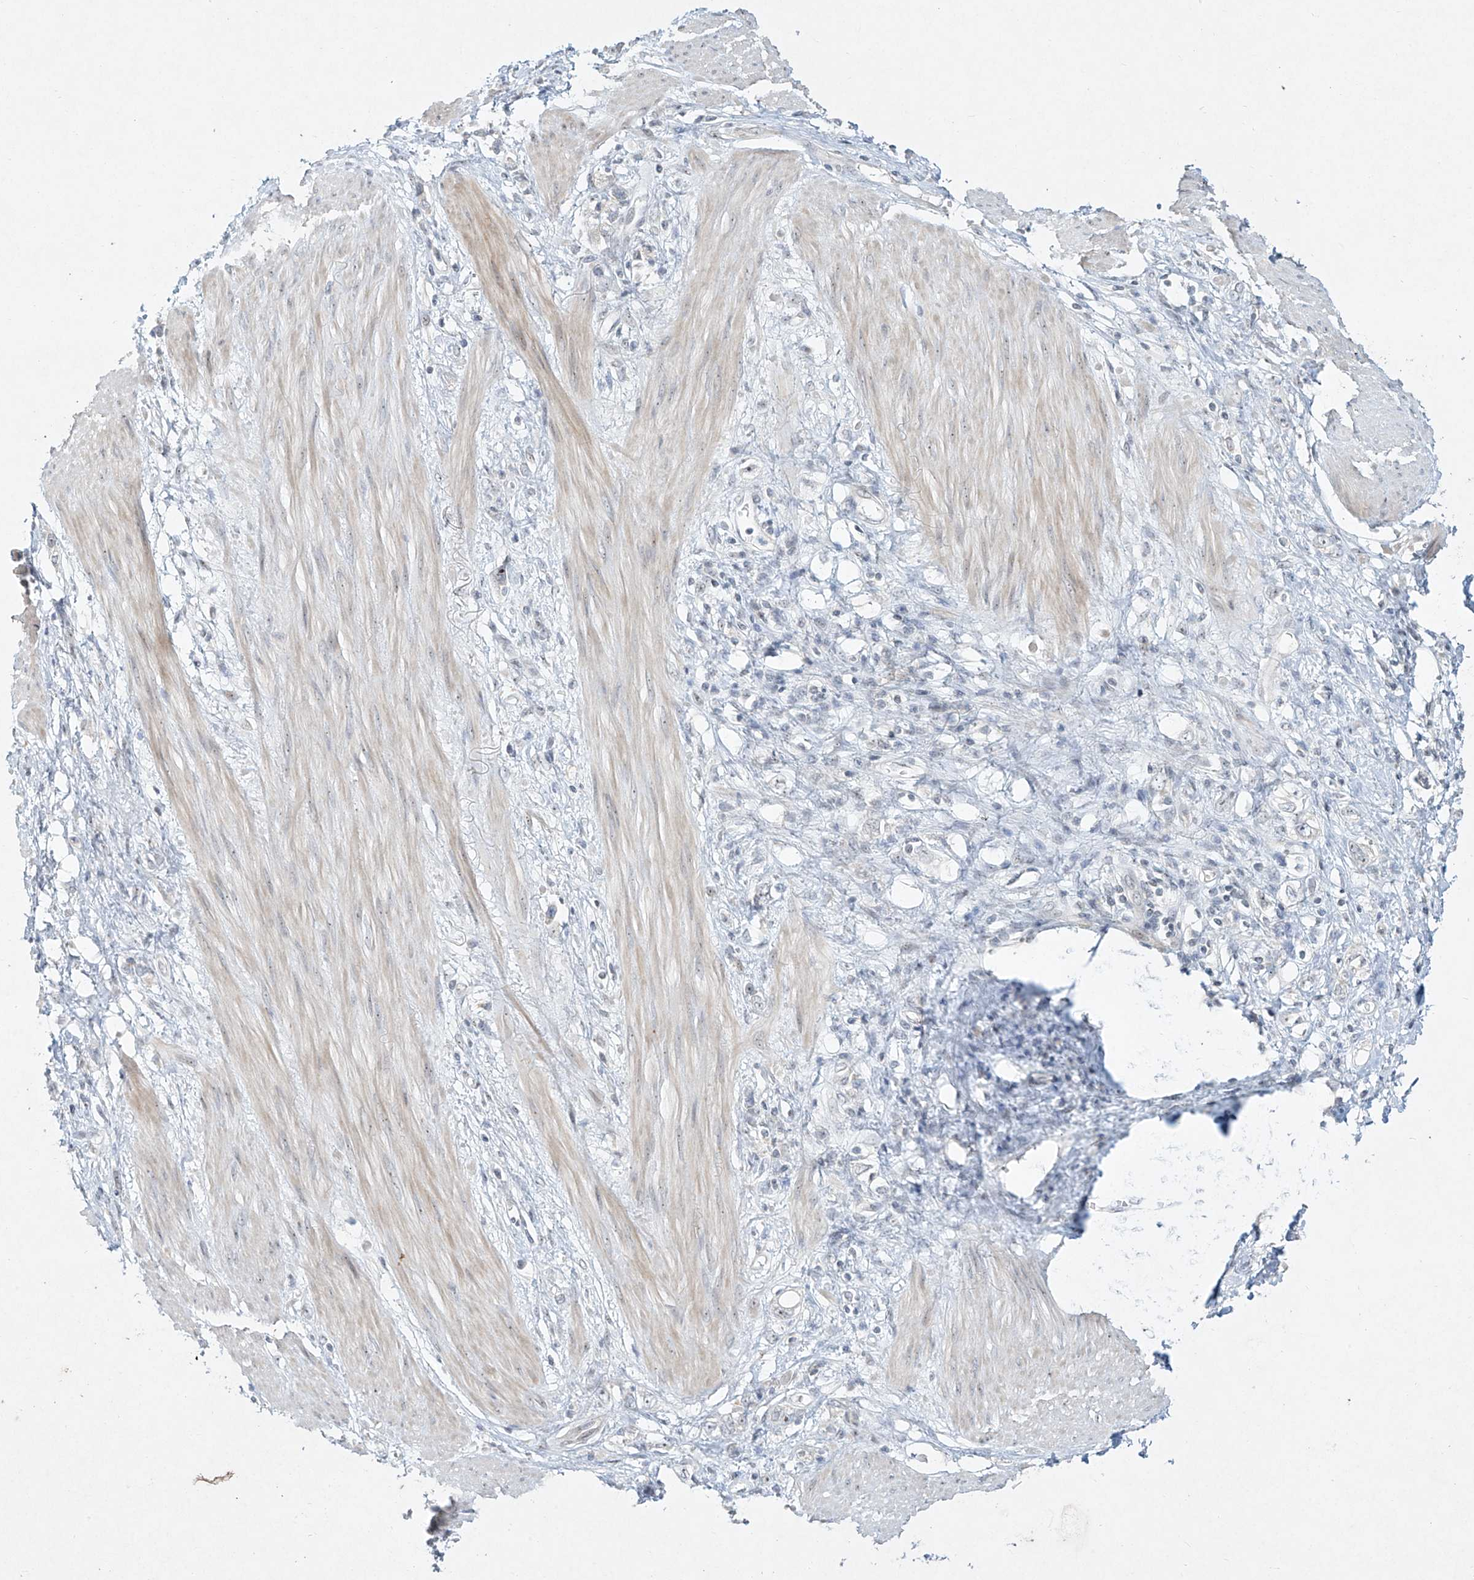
{"staining": {"intensity": "negative", "quantity": "none", "location": "none"}, "tissue": "stomach cancer", "cell_type": "Tumor cells", "image_type": "cancer", "snomed": [{"axis": "morphology", "description": "Adenocarcinoma, NOS"}, {"axis": "topography", "description": "Stomach"}], "caption": "Photomicrograph shows no significant protein positivity in tumor cells of stomach adenocarcinoma.", "gene": "TASP1", "patient": {"sex": "female", "age": 76}}